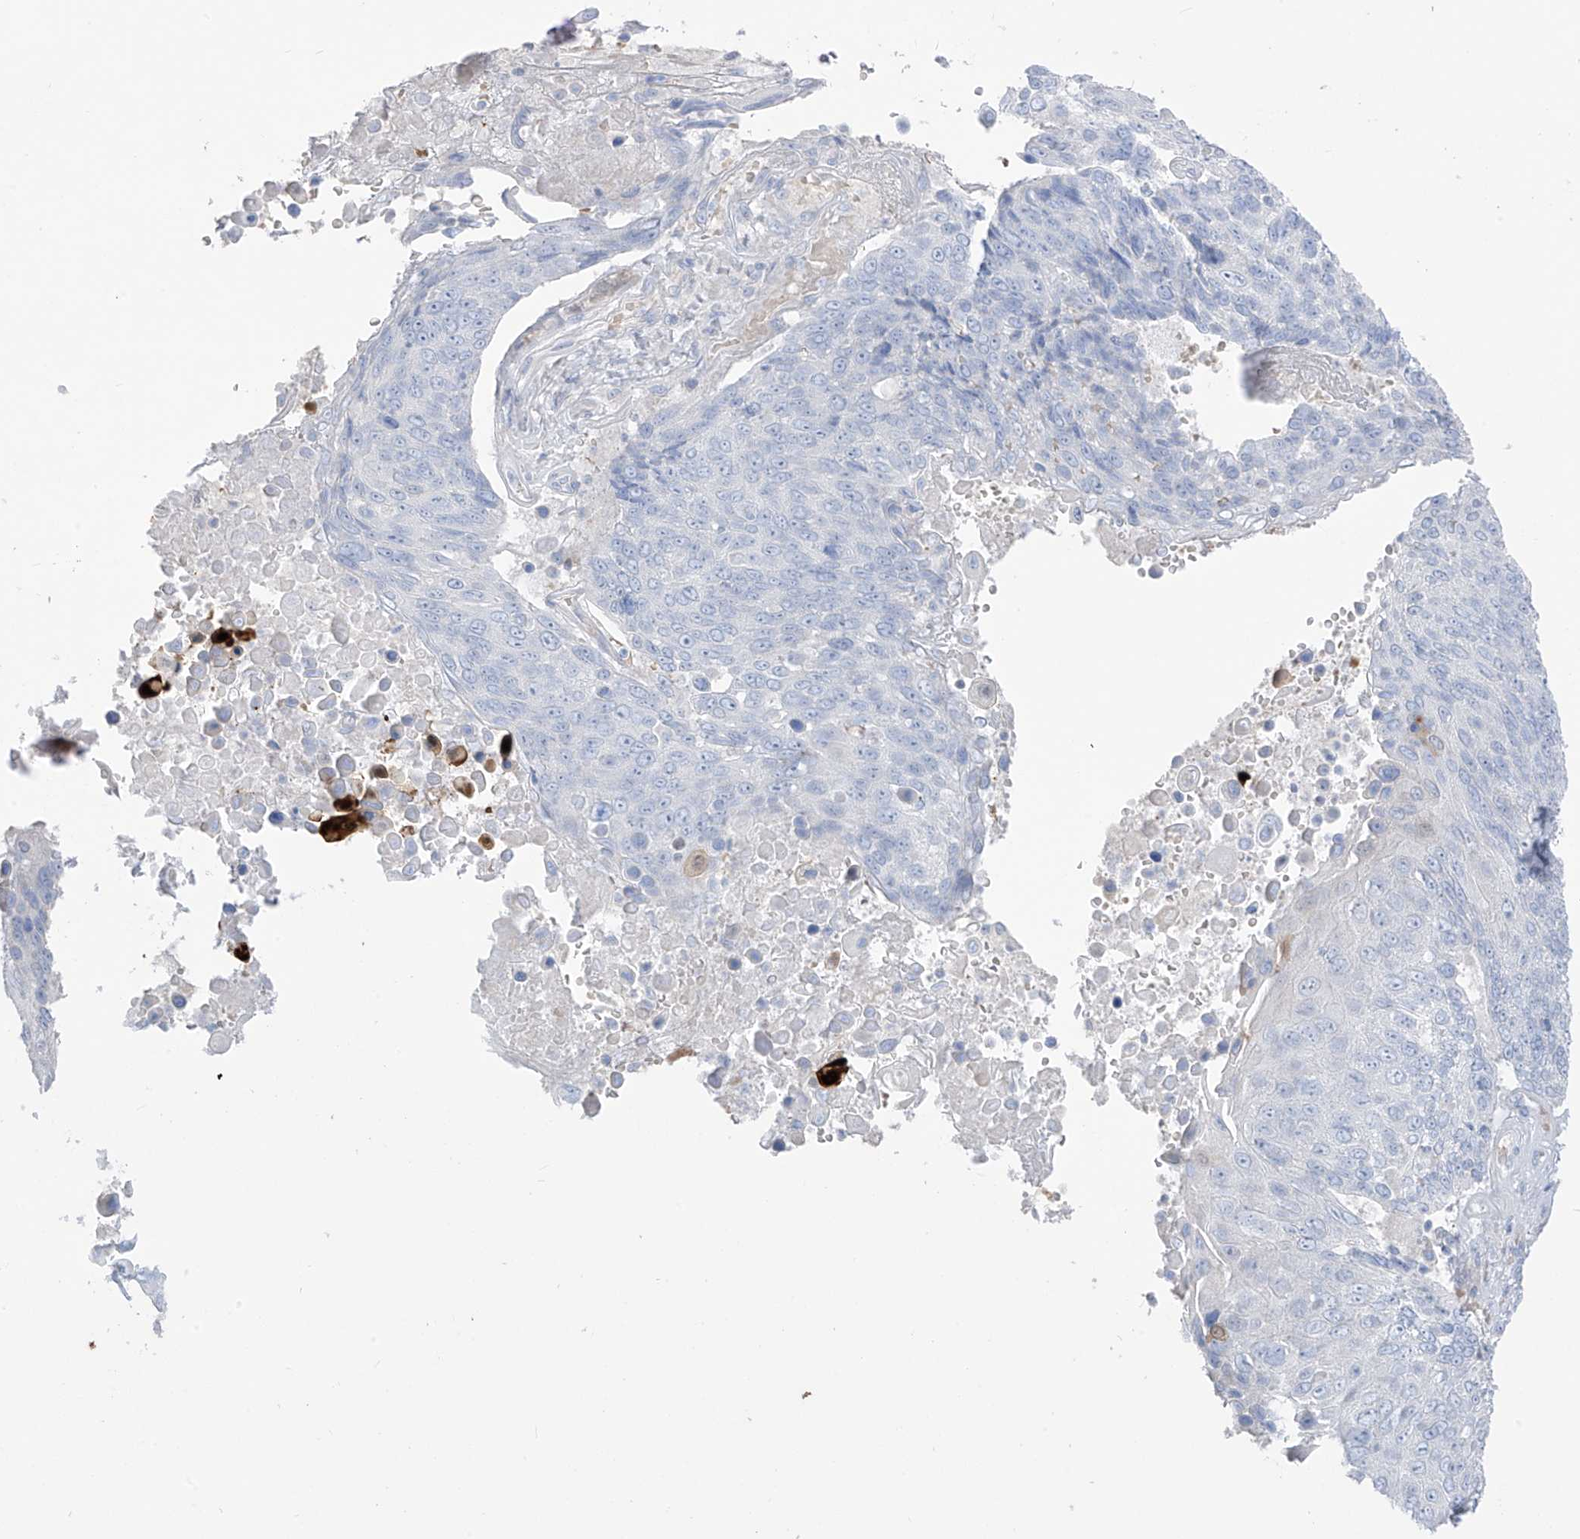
{"staining": {"intensity": "negative", "quantity": "none", "location": "none"}, "tissue": "lung cancer", "cell_type": "Tumor cells", "image_type": "cancer", "snomed": [{"axis": "morphology", "description": "Squamous cell carcinoma, NOS"}, {"axis": "topography", "description": "Lung"}], "caption": "Lung cancer stained for a protein using immunohistochemistry displays no positivity tumor cells.", "gene": "ASPRV1", "patient": {"sex": "male", "age": 66}}